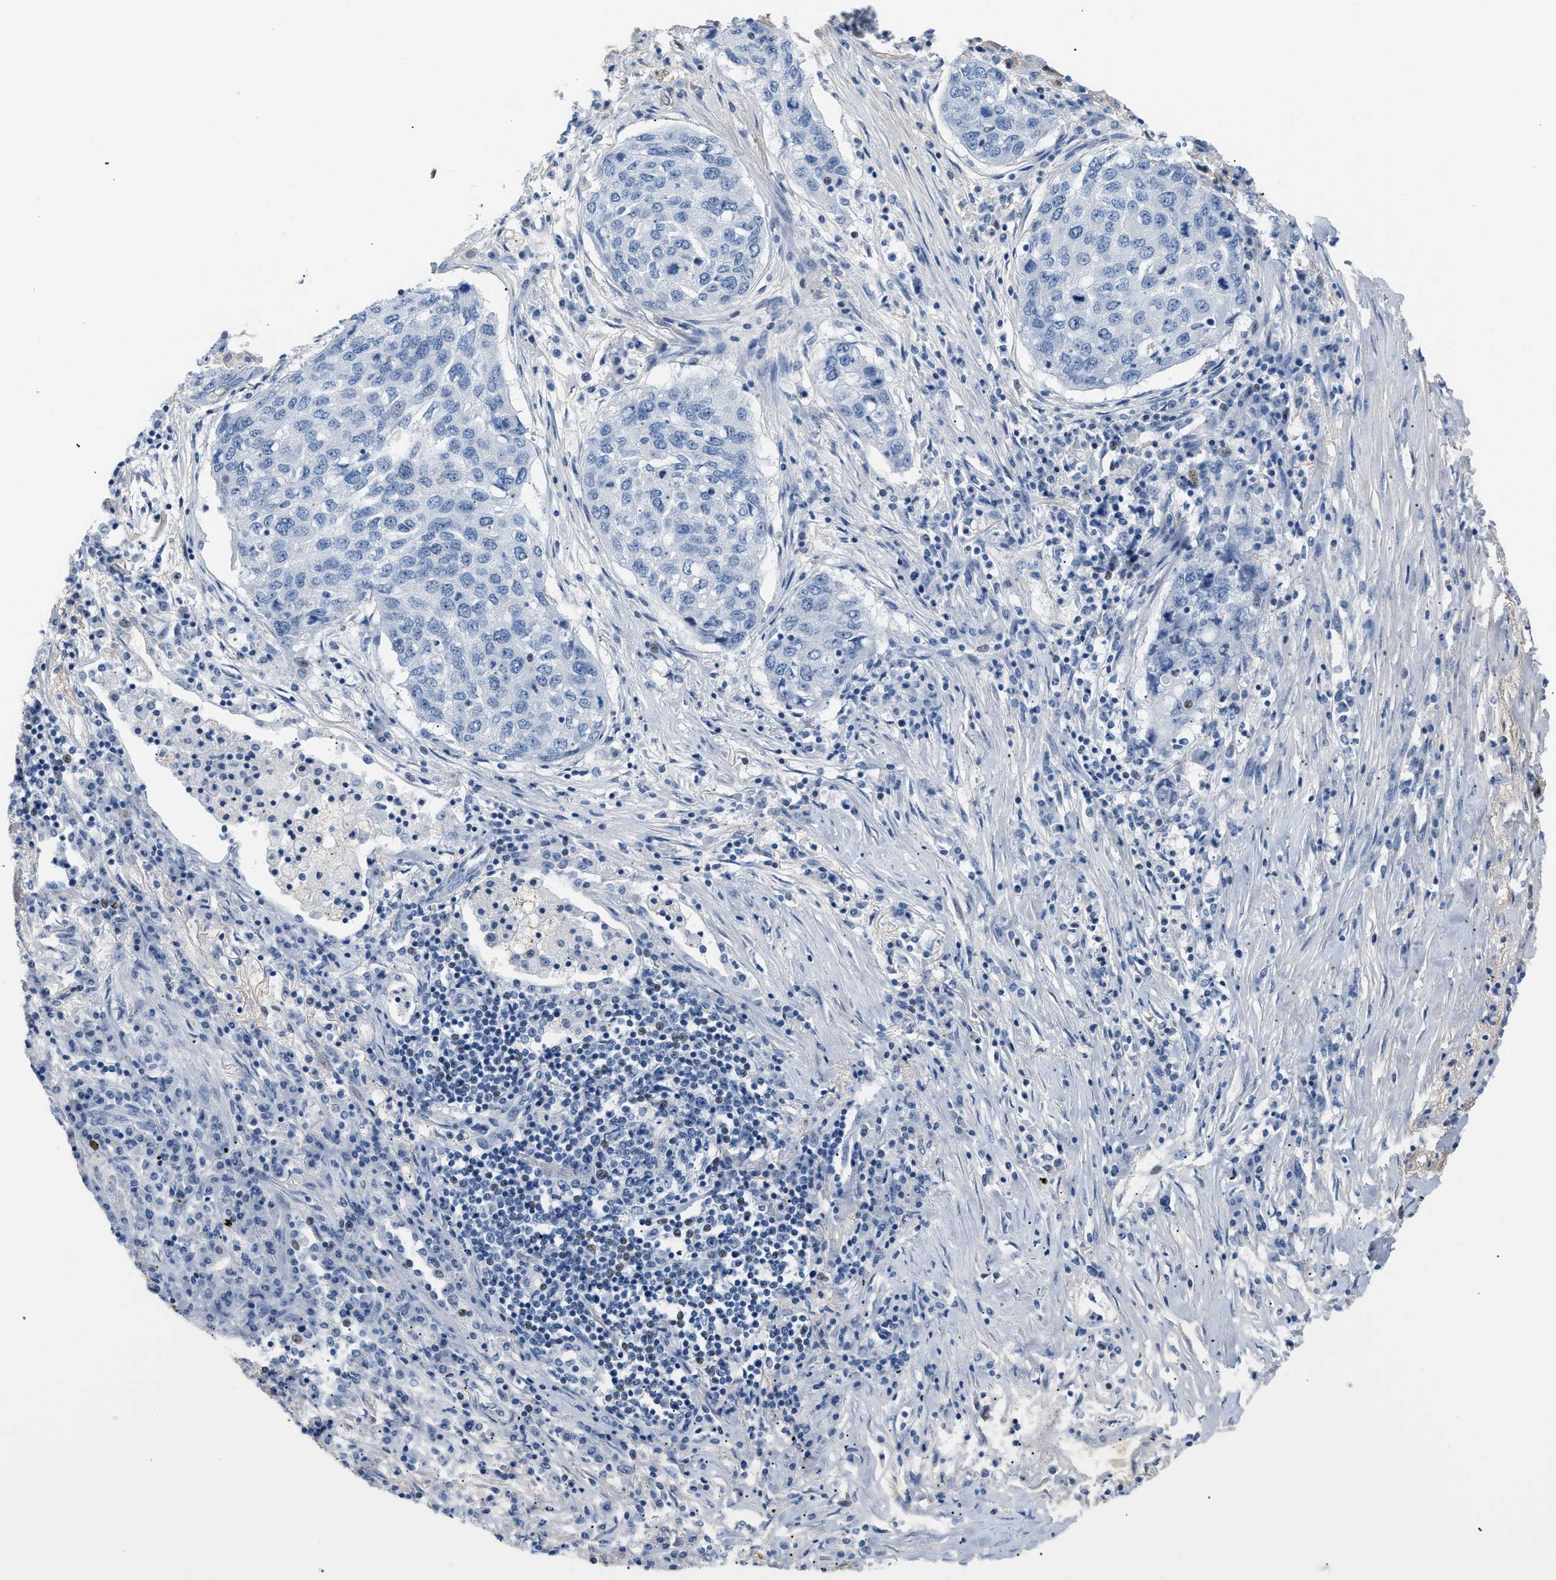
{"staining": {"intensity": "negative", "quantity": "none", "location": "none"}, "tissue": "lung cancer", "cell_type": "Tumor cells", "image_type": "cancer", "snomed": [{"axis": "morphology", "description": "Squamous cell carcinoma, NOS"}, {"axis": "topography", "description": "Lung"}], "caption": "Protein analysis of lung cancer exhibits no significant expression in tumor cells.", "gene": "CFH", "patient": {"sex": "female", "age": 63}}